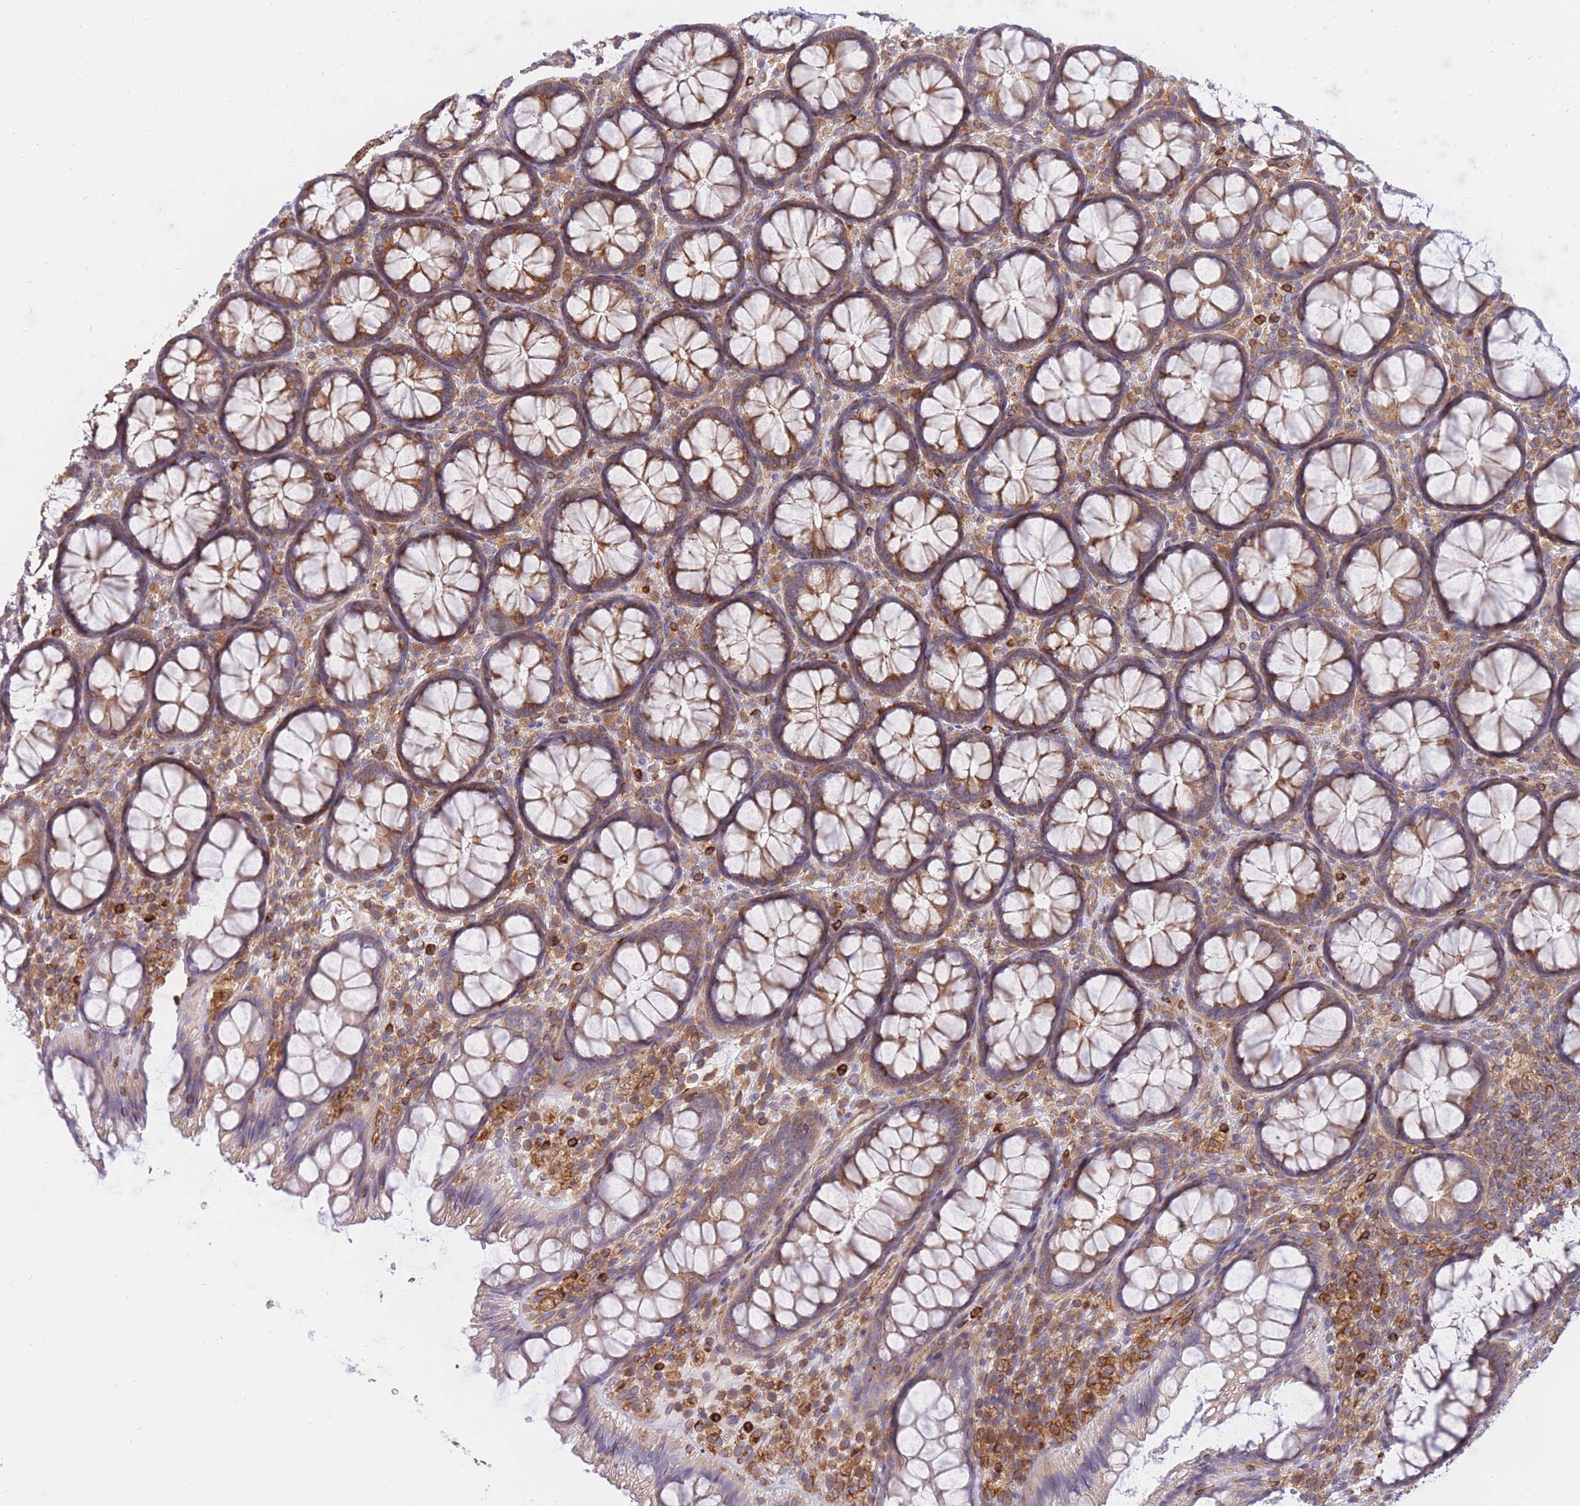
{"staining": {"intensity": "moderate", "quantity": ">75%", "location": "cytoplasmic/membranous"}, "tissue": "rectum", "cell_type": "Glandular cells", "image_type": "normal", "snomed": [{"axis": "morphology", "description": "Normal tissue, NOS"}, {"axis": "topography", "description": "Rectum"}], "caption": "Immunohistochemical staining of normal rectum exhibits medium levels of moderate cytoplasmic/membranous positivity in approximately >75% of glandular cells.", "gene": "REM1", "patient": {"sex": "male", "age": 83}}